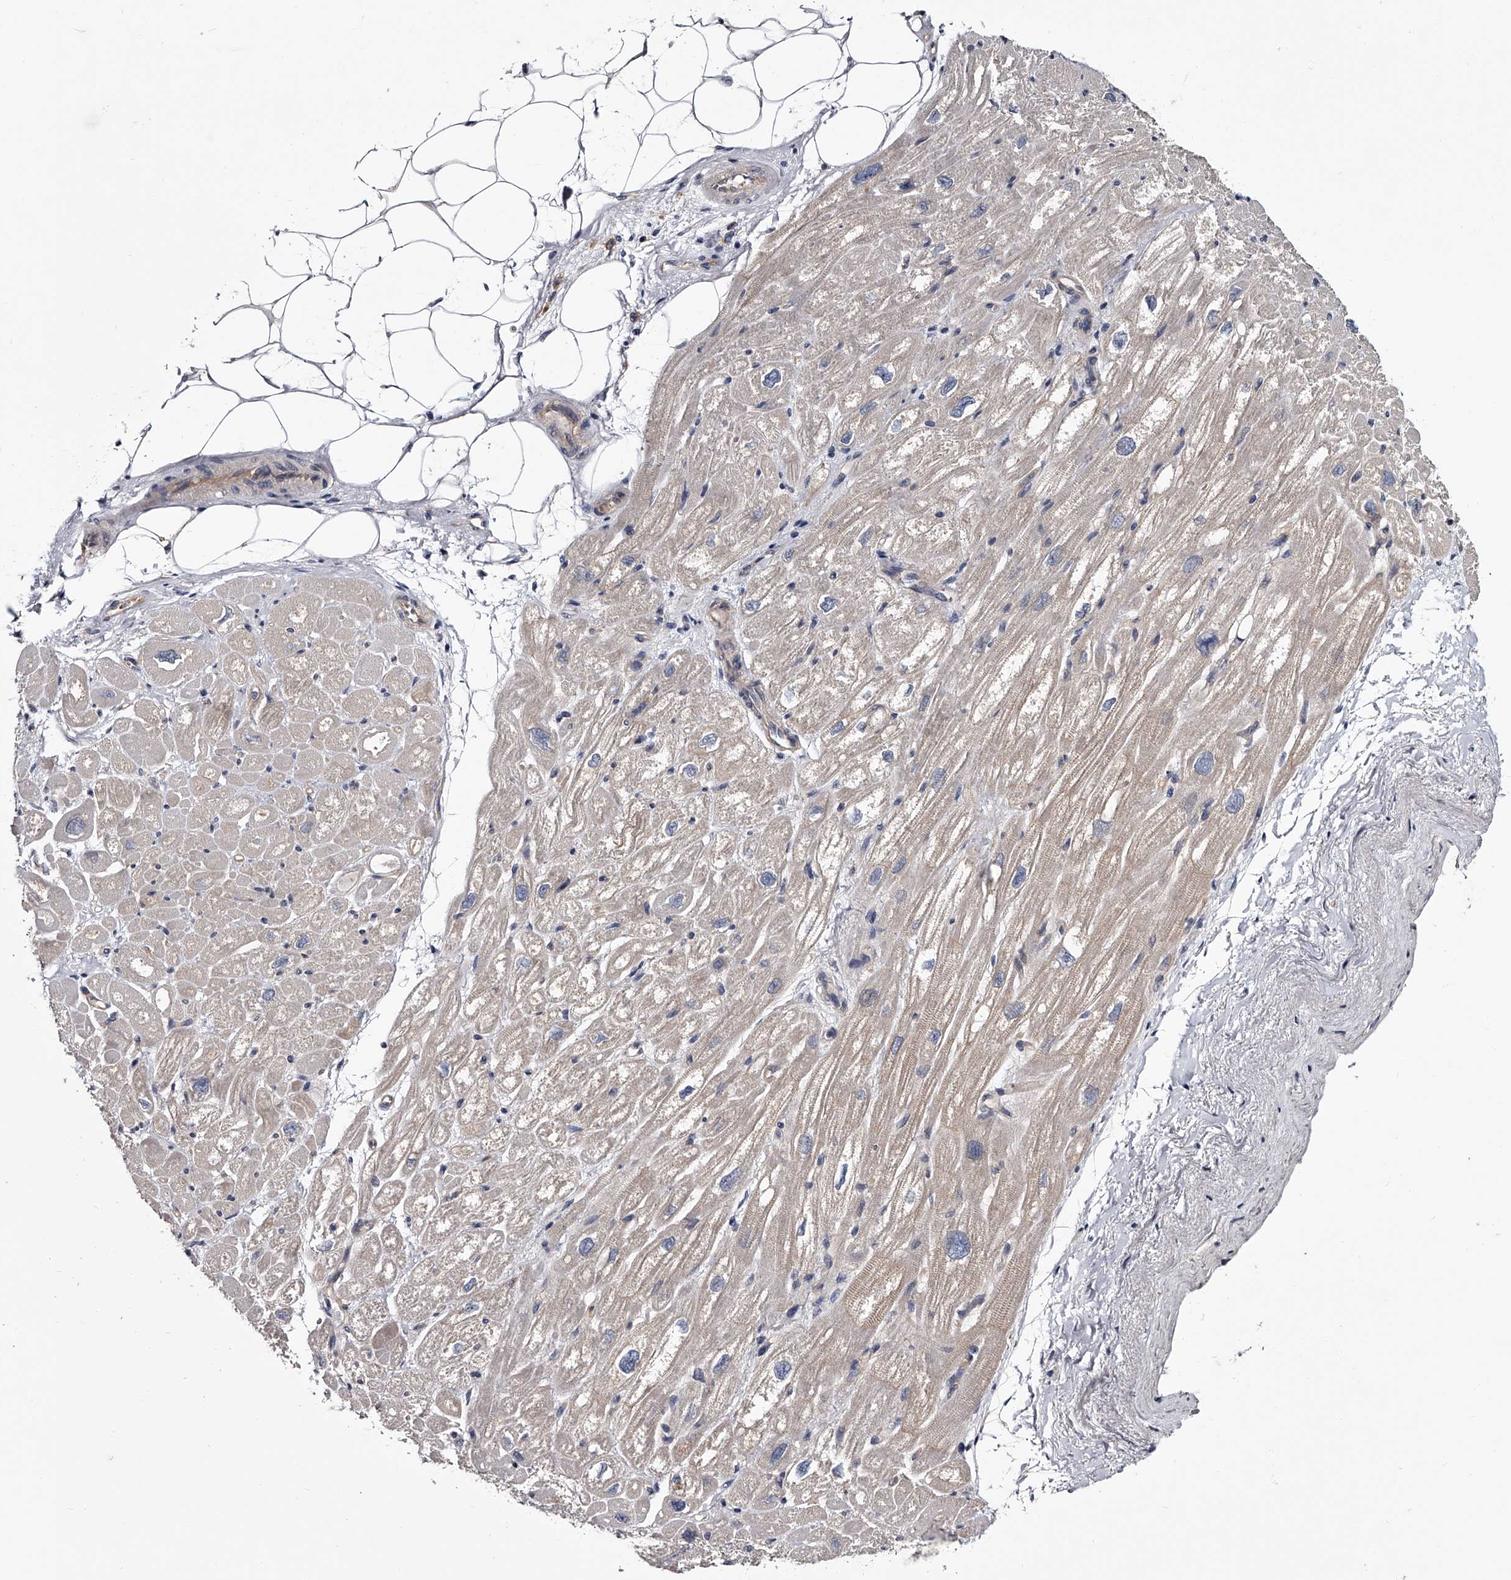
{"staining": {"intensity": "negative", "quantity": "none", "location": "none"}, "tissue": "heart muscle", "cell_type": "Cardiomyocytes", "image_type": "normal", "snomed": [{"axis": "morphology", "description": "Normal tissue, NOS"}, {"axis": "topography", "description": "Heart"}], "caption": "Immunohistochemistry (IHC) image of normal heart muscle: heart muscle stained with DAB (3,3'-diaminobenzidine) displays no significant protein positivity in cardiomyocytes.", "gene": "GAPVD1", "patient": {"sex": "male", "age": 50}}